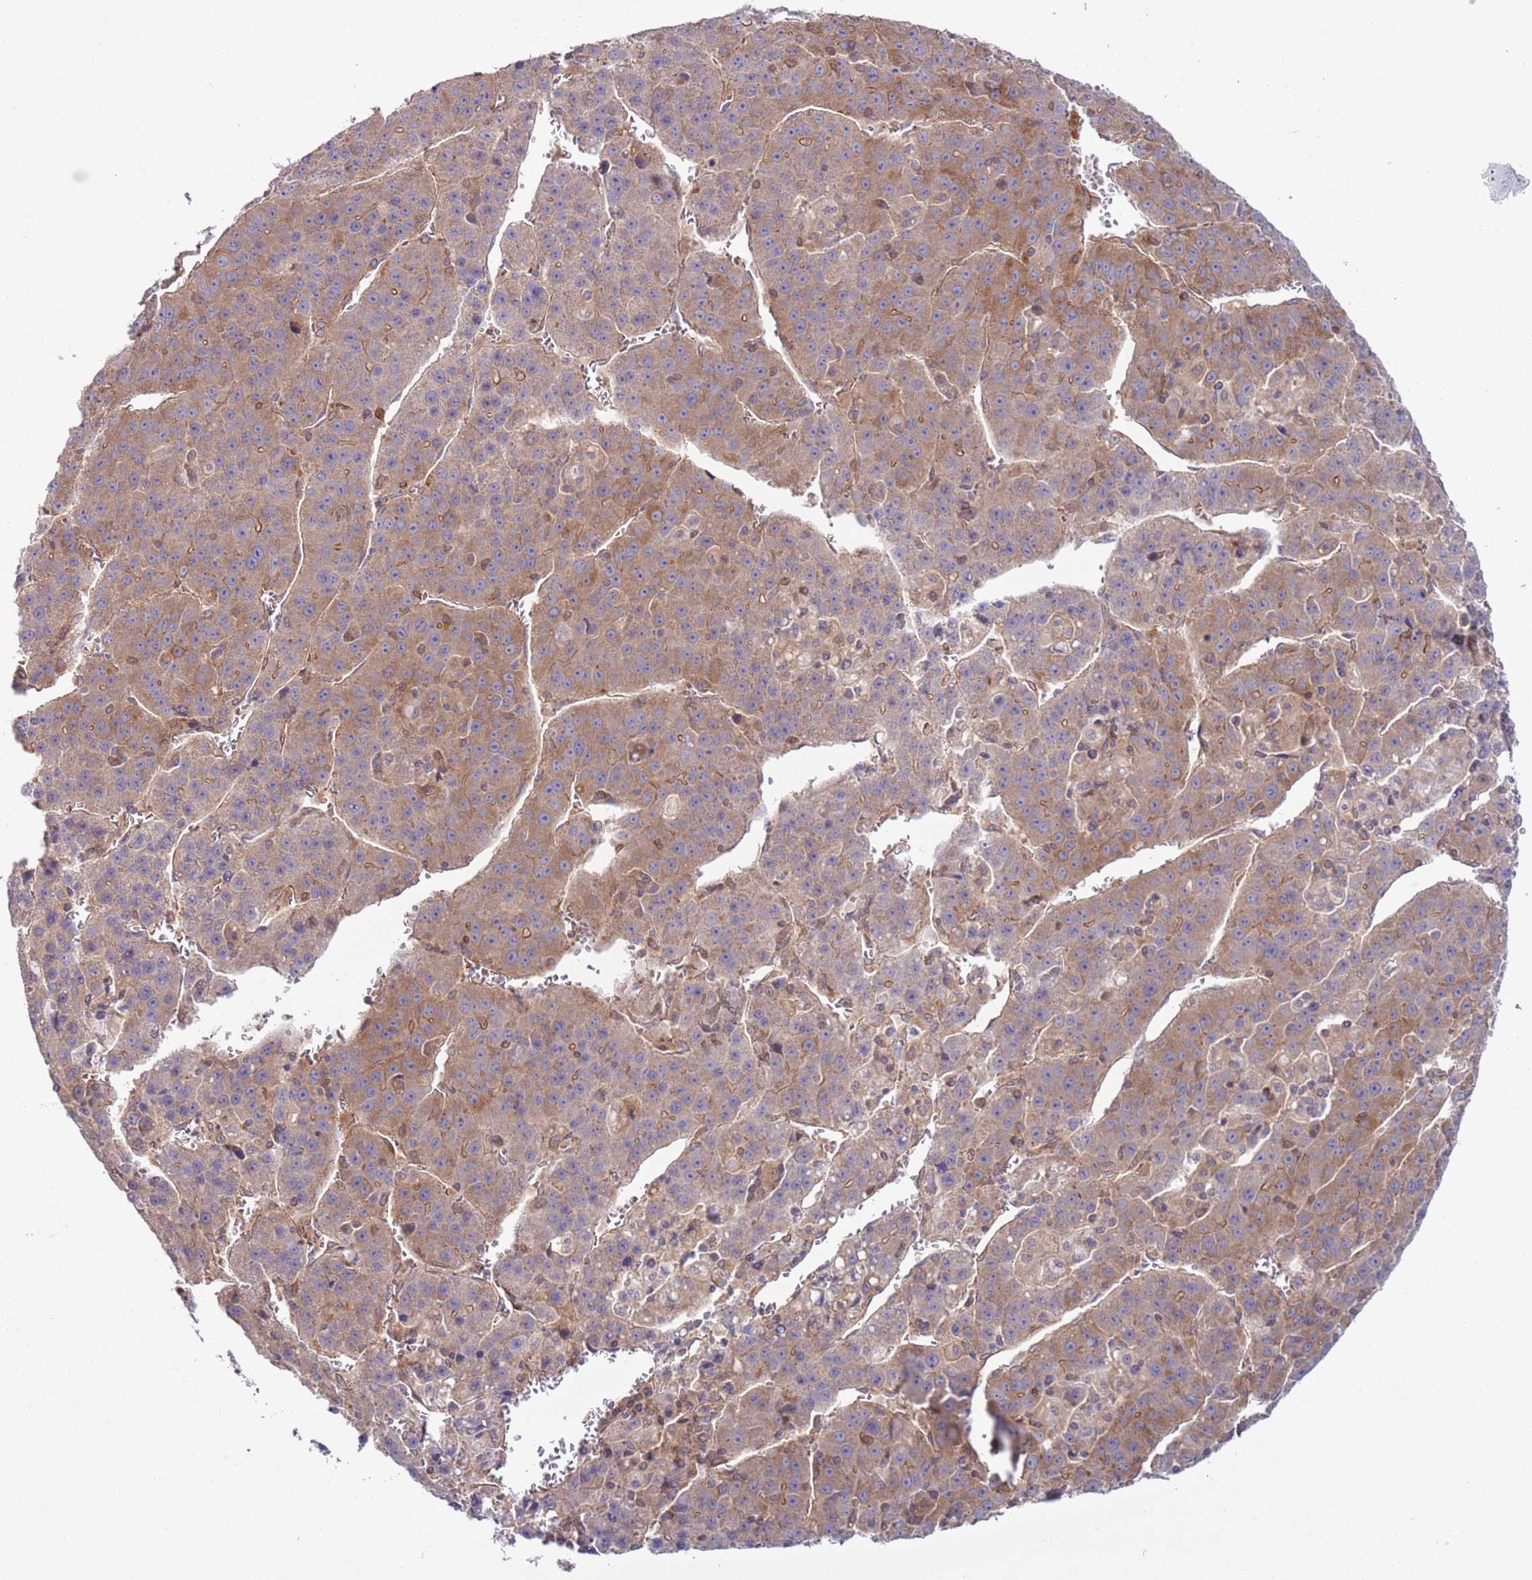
{"staining": {"intensity": "moderate", "quantity": "25%-75%", "location": "cytoplasmic/membranous"}, "tissue": "liver cancer", "cell_type": "Tumor cells", "image_type": "cancer", "snomed": [{"axis": "morphology", "description": "Carcinoma, Hepatocellular, NOS"}, {"axis": "topography", "description": "Liver"}], "caption": "An image showing moderate cytoplasmic/membranous staining in about 25%-75% of tumor cells in liver cancer (hepatocellular carcinoma), as visualized by brown immunohistochemical staining.", "gene": "LPIN2", "patient": {"sex": "female", "age": 53}}